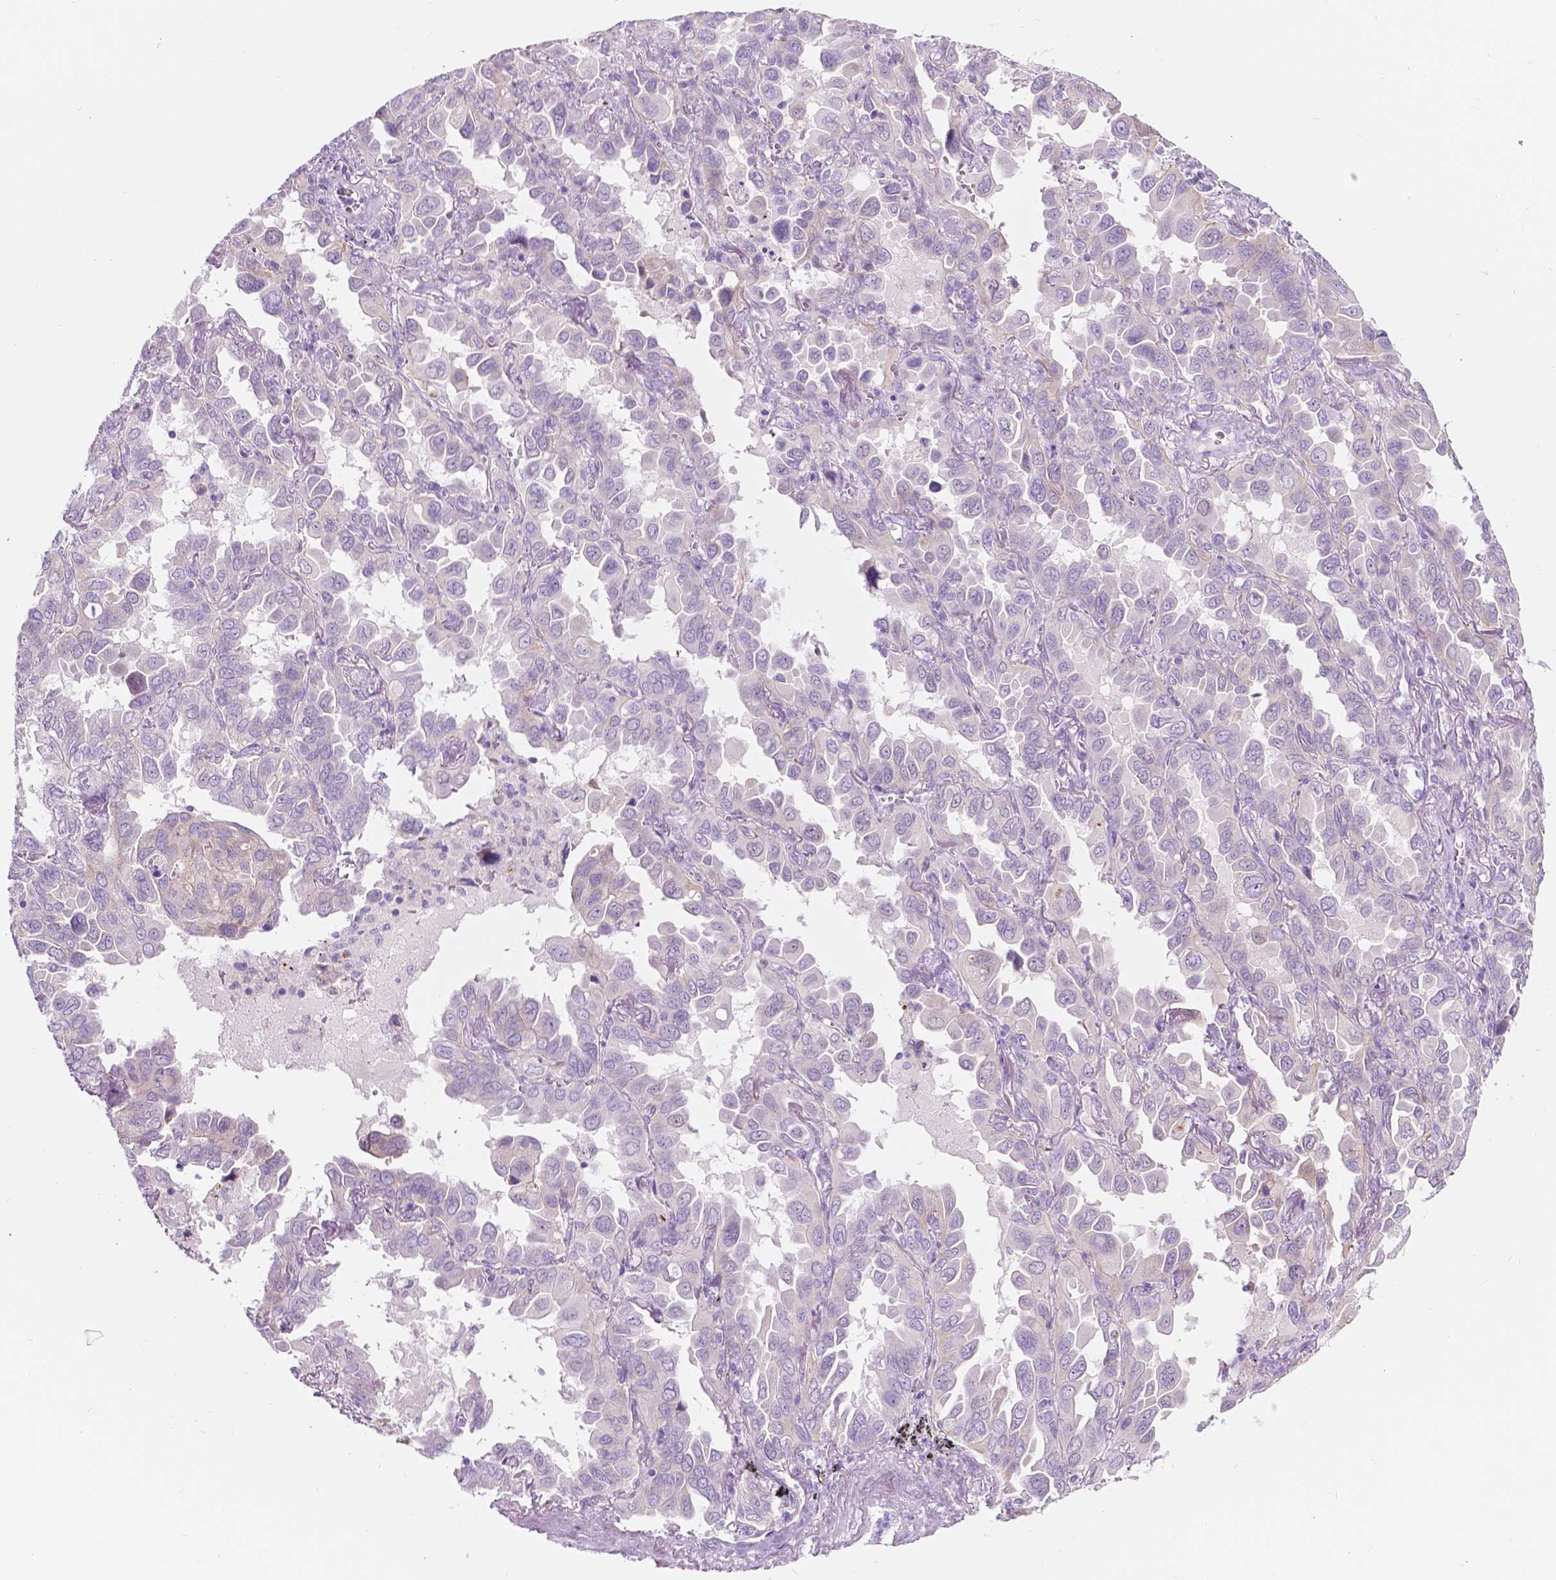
{"staining": {"intensity": "negative", "quantity": "none", "location": "none"}, "tissue": "lung cancer", "cell_type": "Tumor cells", "image_type": "cancer", "snomed": [{"axis": "morphology", "description": "Adenocarcinoma, NOS"}, {"axis": "topography", "description": "Lung"}], "caption": "The IHC micrograph has no significant positivity in tumor cells of lung cancer tissue.", "gene": "NOS1AP", "patient": {"sex": "male", "age": 64}}